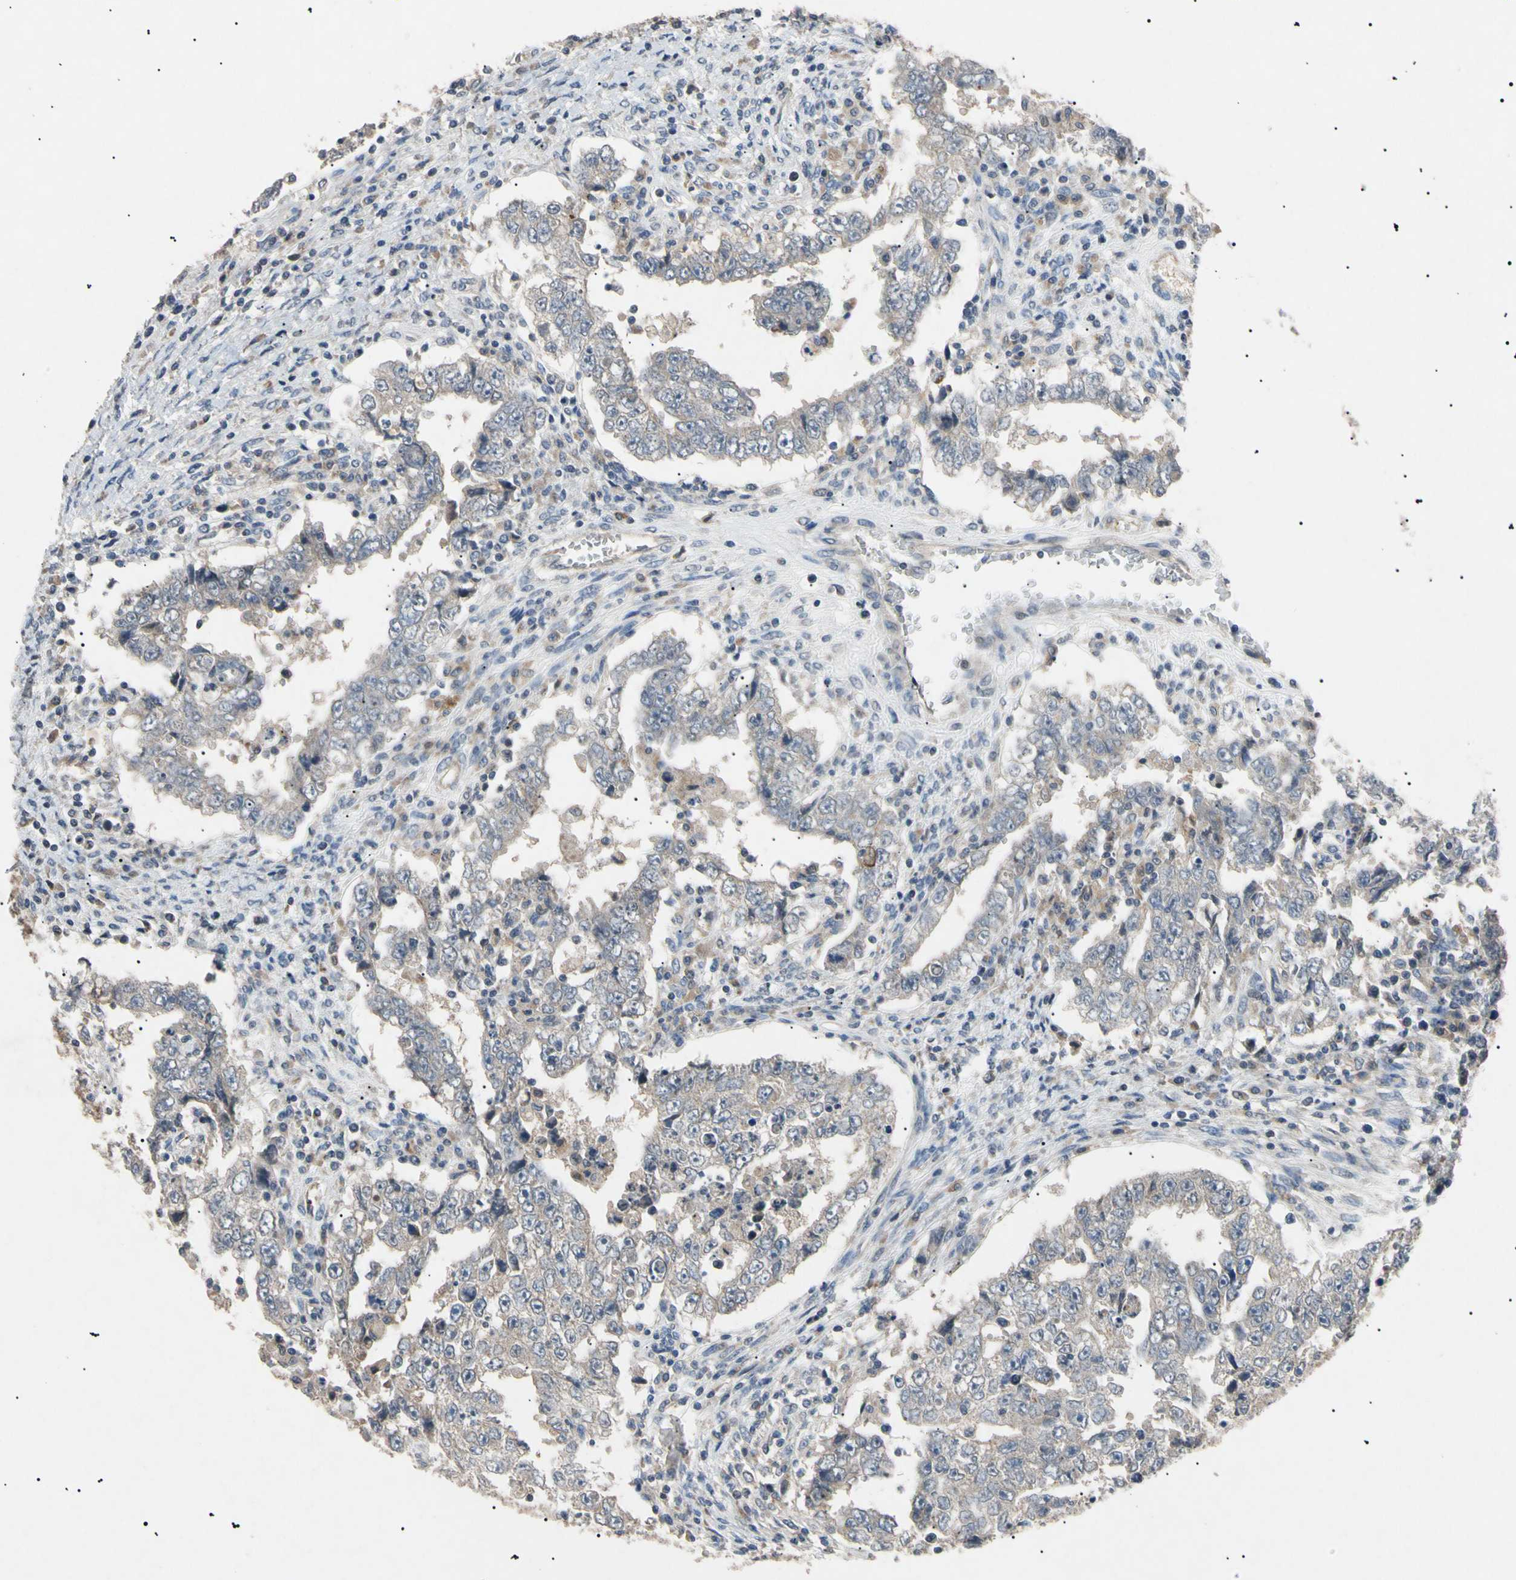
{"staining": {"intensity": "negative", "quantity": "none", "location": "none"}, "tissue": "testis cancer", "cell_type": "Tumor cells", "image_type": "cancer", "snomed": [{"axis": "morphology", "description": "Carcinoma, Embryonal, NOS"}, {"axis": "topography", "description": "Testis"}], "caption": "Immunohistochemical staining of human testis cancer shows no significant expression in tumor cells. Brightfield microscopy of immunohistochemistry stained with DAB (brown) and hematoxylin (blue), captured at high magnification.", "gene": "TUBB4A", "patient": {"sex": "male", "age": 26}}